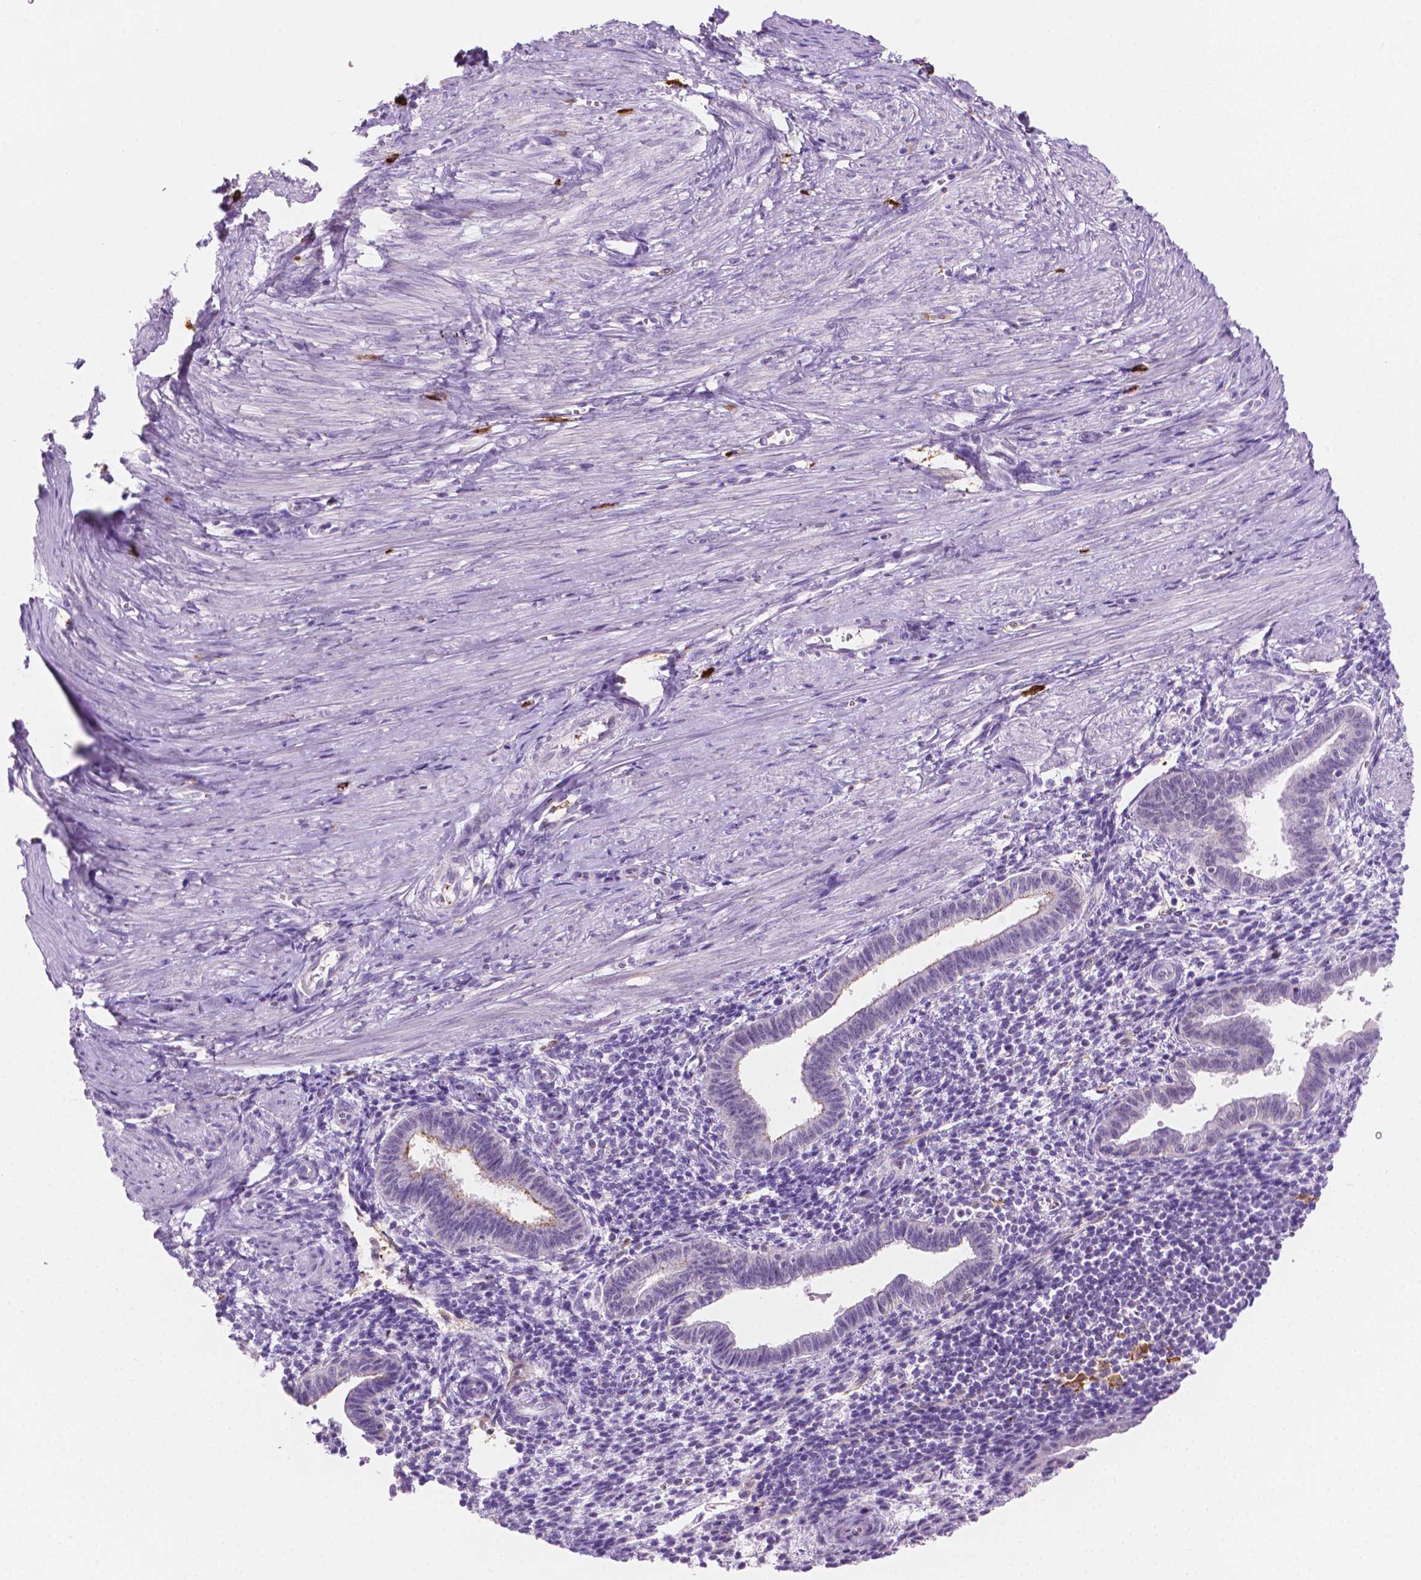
{"staining": {"intensity": "negative", "quantity": "none", "location": "none"}, "tissue": "endometrium", "cell_type": "Cells in endometrial stroma", "image_type": "normal", "snomed": [{"axis": "morphology", "description": "Normal tissue, NOS"}, {"axis": "topography", "description": "Endometrium"}], "caption": "An immunohistochemistry (IHC) histopathology image of benign endometrium is shown. There is no staining in cells in endometrial stroma of endometrium.", "gene": "EPPK1", "patient": {"sex": "female", "age": 37}}